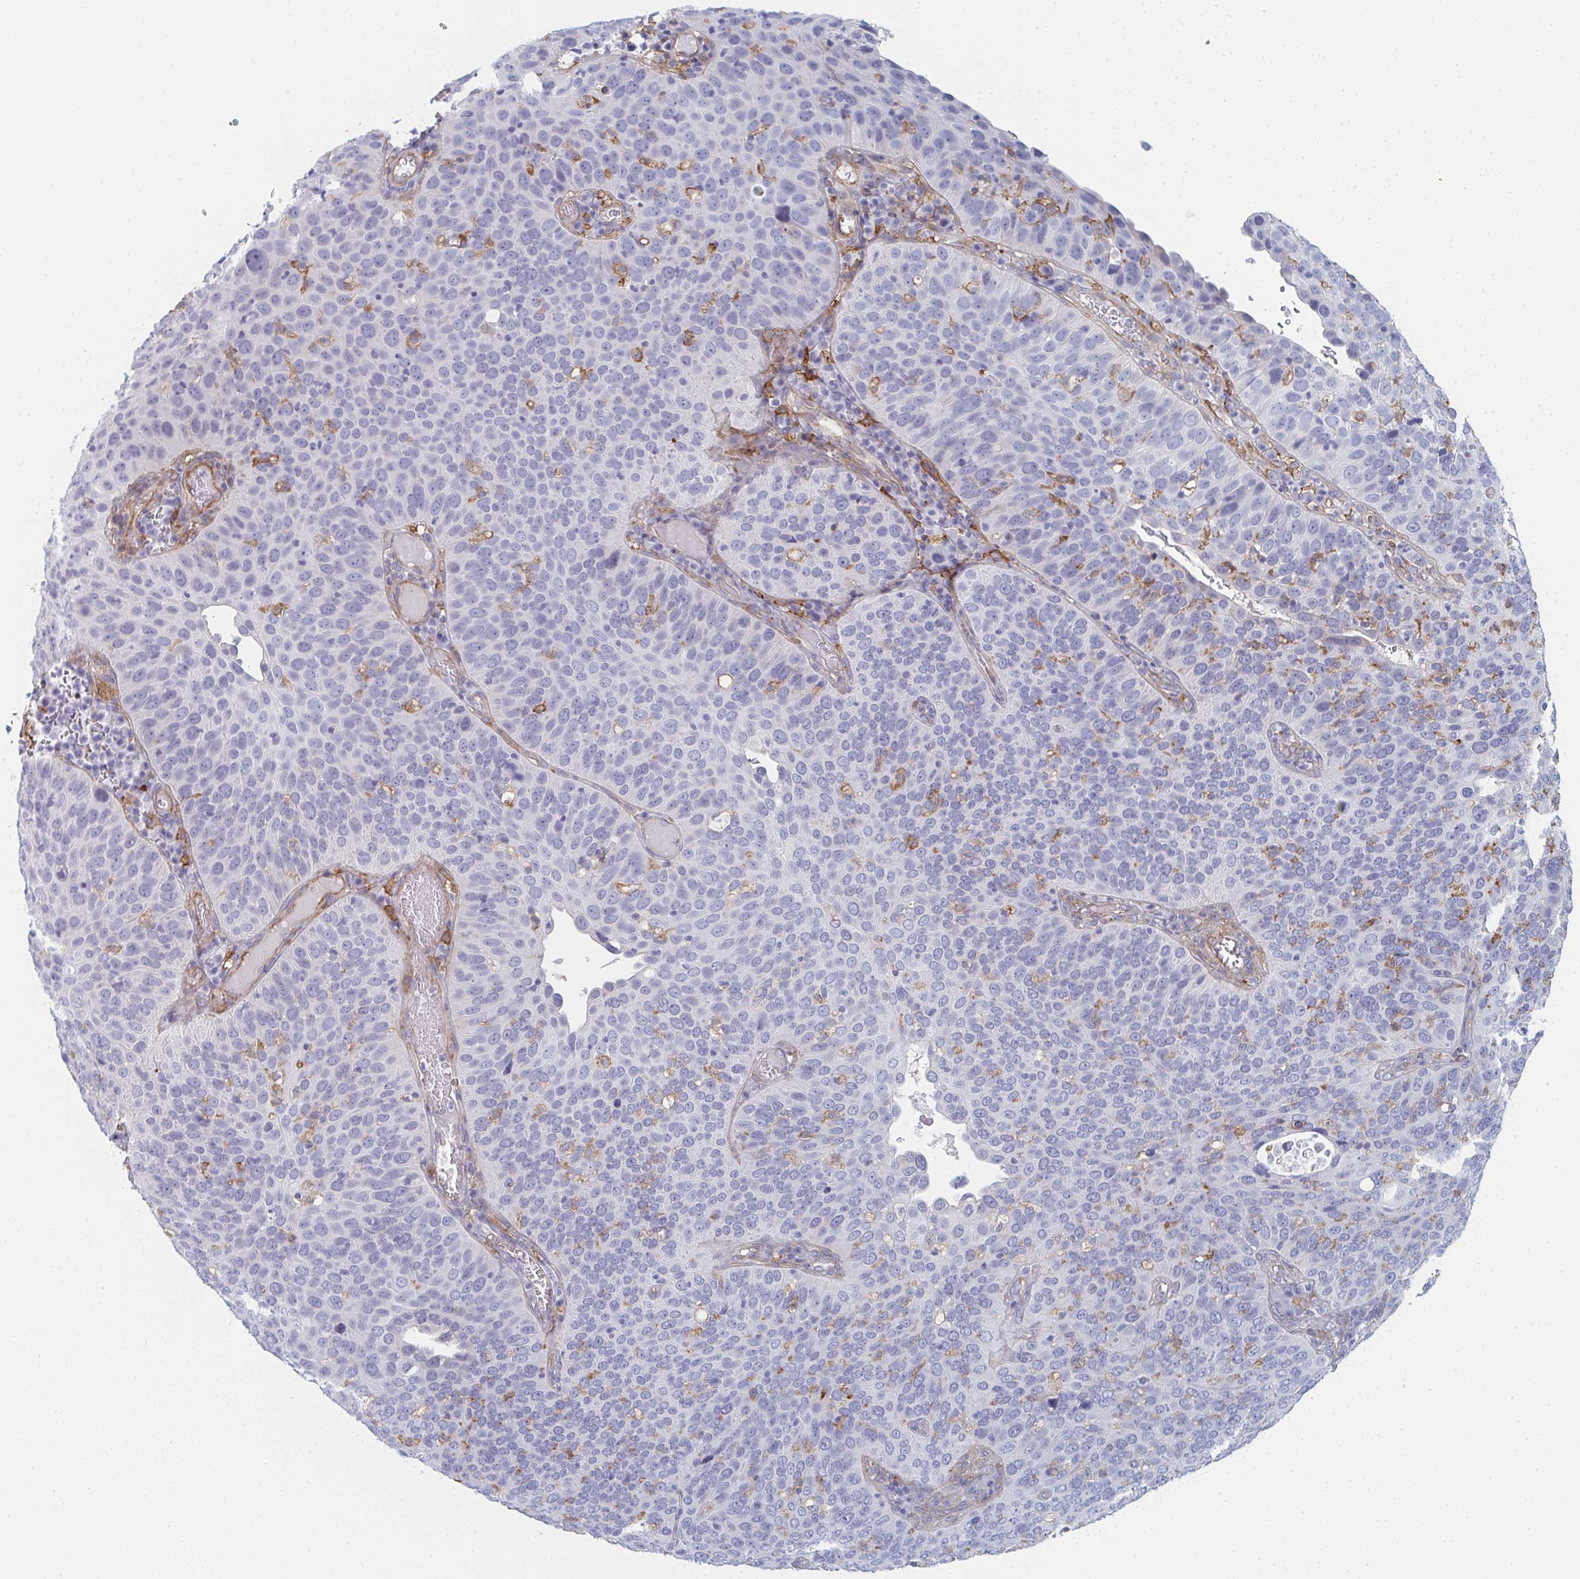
{"staining": {"intensity": "negative", "quantity": "none", "location": "none"}, "tissue": "cervical cancer", "cell_type": "Tumor cells", "image_type": "cancer", "snomed": [{"axis": "morphology", "description": "Squamous cell carcinoma, NOS"}, {"axis": "topography", "description": "Cervix"}], "caption": "This micrograph is of cervical squamous cell carcinoma stained with immunohistochemistry (IHC) to label a protein in brown with the nuclei are counter-stained blue. There is no expression in tumor cells.", "gene": "DAB2", "patient": {"sex": "female", "age": 36}}